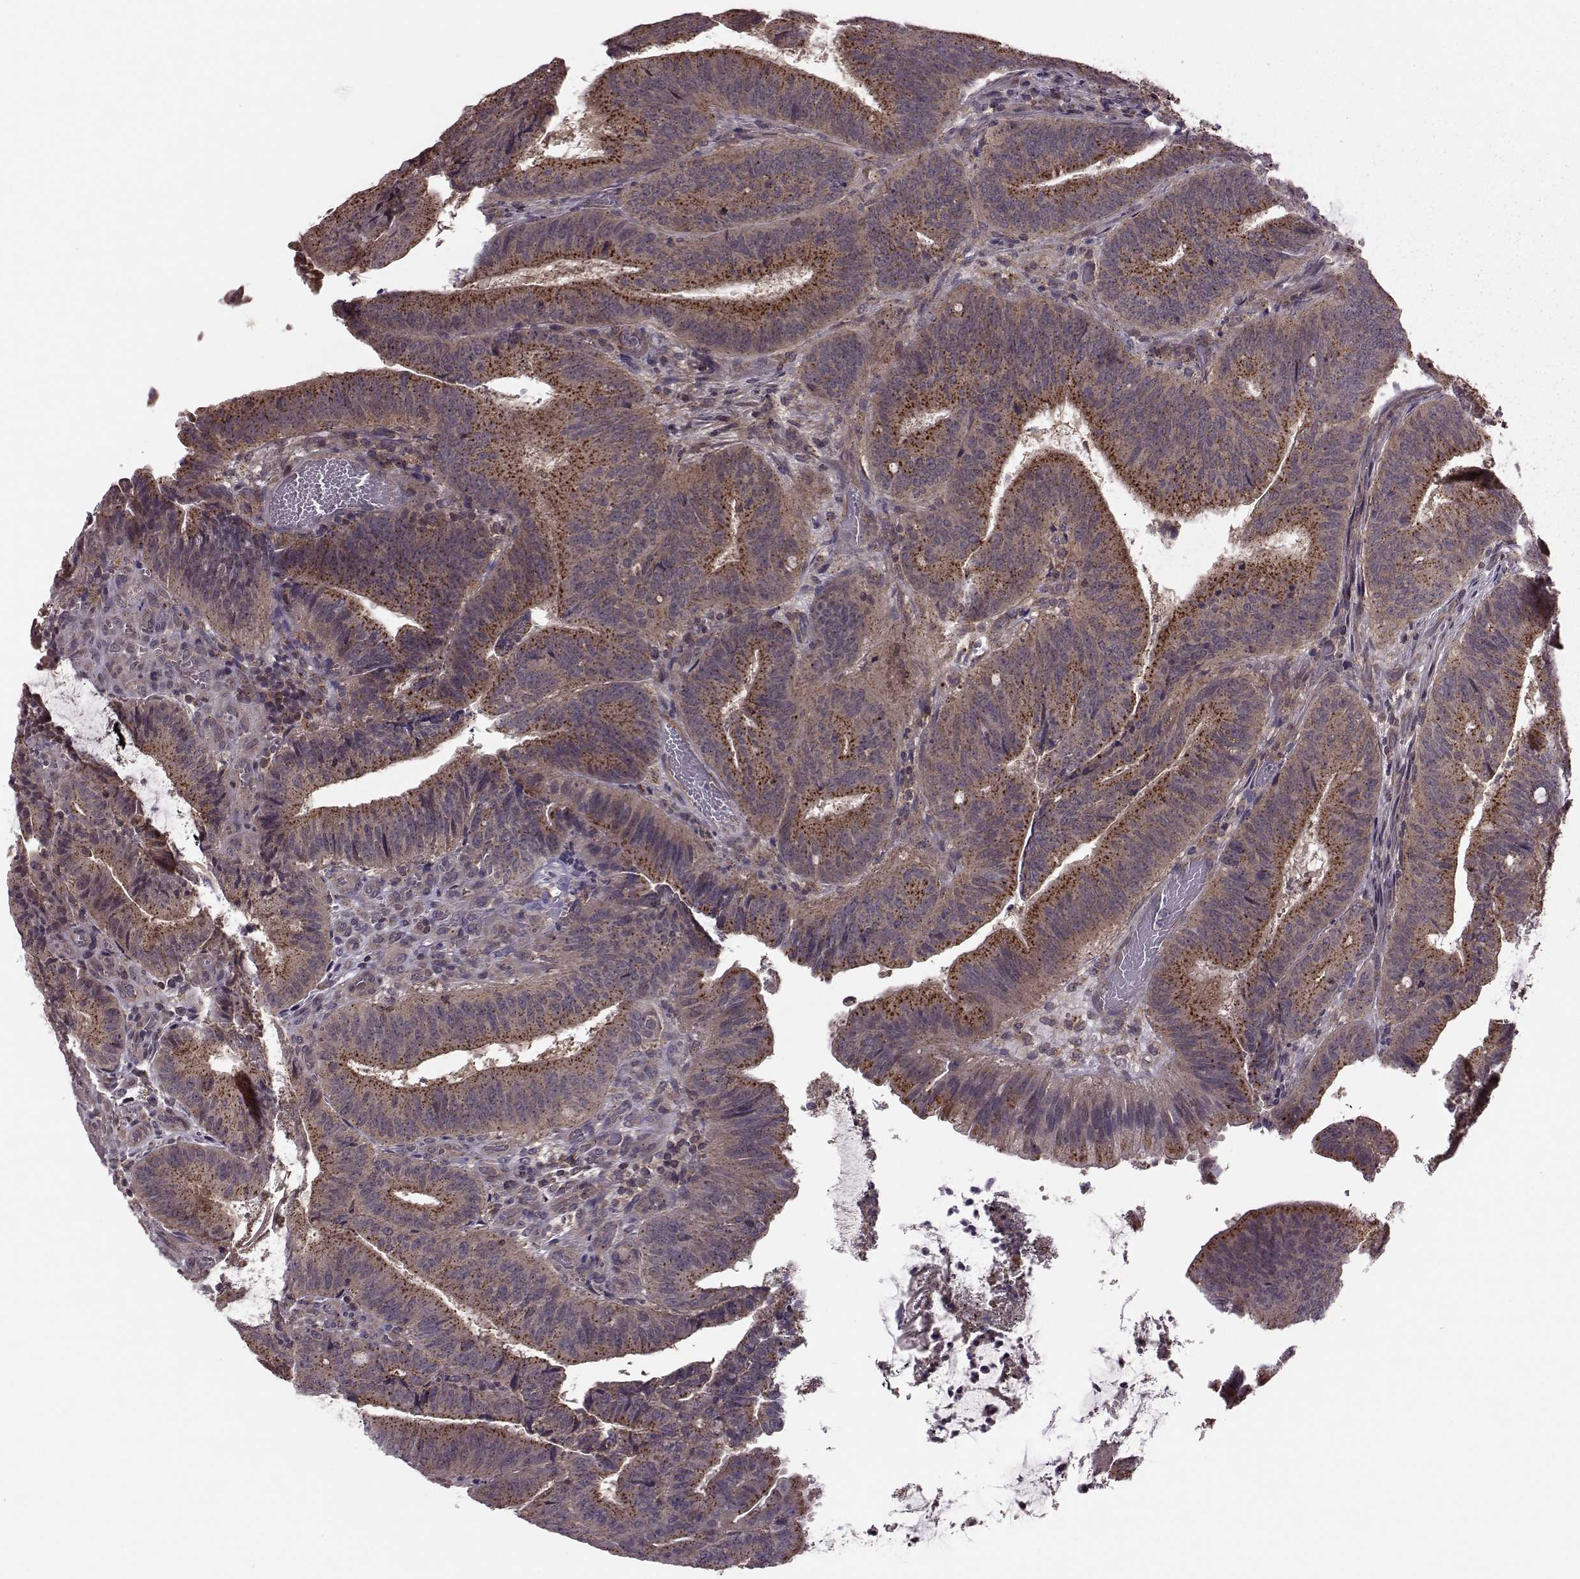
{"staining": {"intensity": "moderate", "quantity": ">75%", "location": "cytoplasmic/membranous"}, "tissue": "colorectal cancer", "cell_type": "Tumor cells", "image_type": "cancer", "snomed": [{"axis": "morphology", "description": "Adenocarcinoma, NOS"}, {"axis": "topography", "description": "Colon"}], "caption": "Immunohistochemistry (IHC) of colorectal cancer displays medium levels of moderate cytoplasmic/membranous expression in about >75% of tumor cells.", "gene": "FNIP2", "patient": {"sex": "female", "age": 43}}